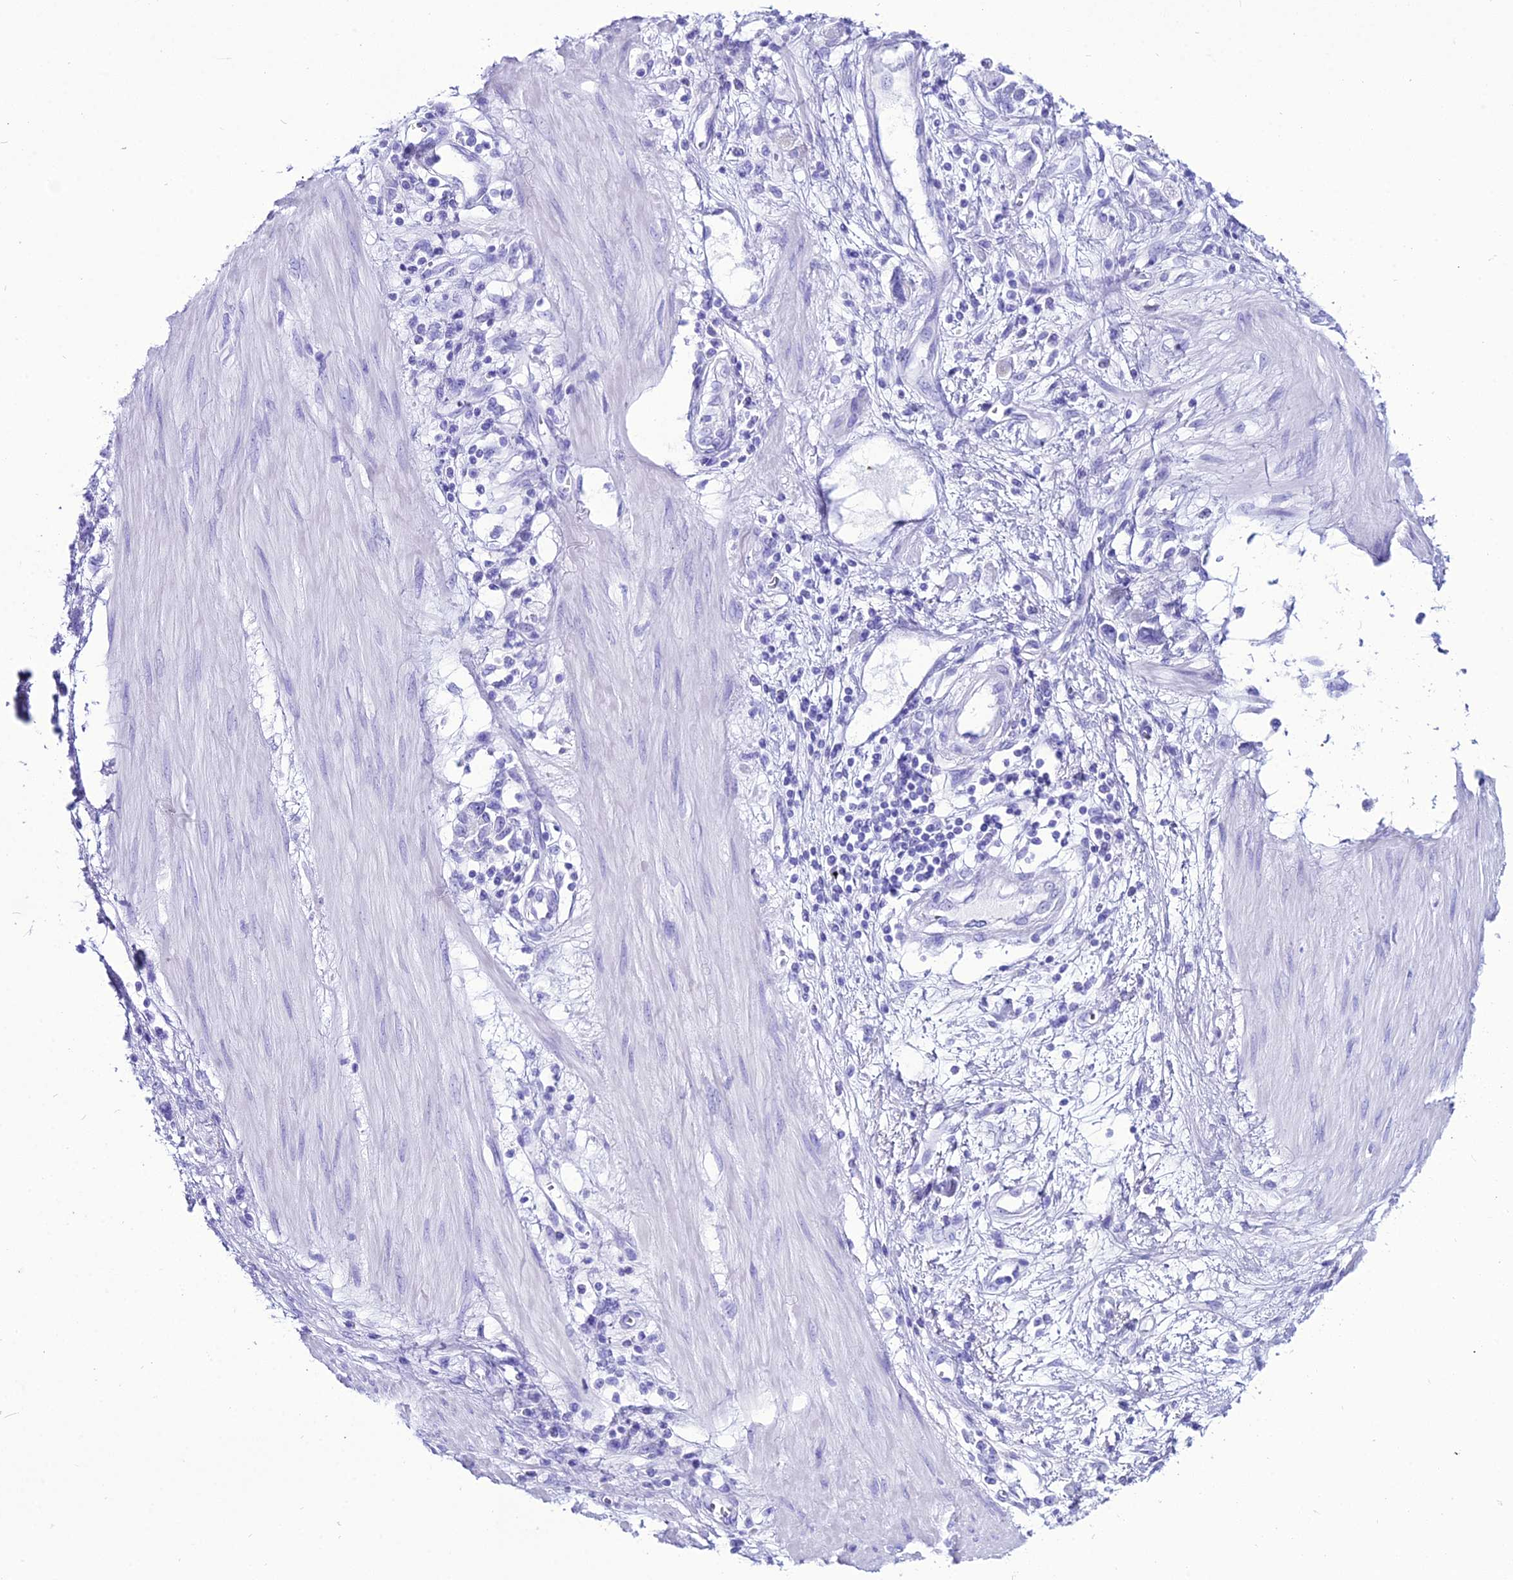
{"staining": {"intensity": "negative", "quantity": "none", "location": "none"}, "tissue": "stomach cancer", "cell_type": "Tumor cells", "image_type": "cancer", "snomed": [{"axis": "morphology", "description": "Adenocarcinoma, NOS"}, {"axis": "topography", "description": "Stomach"}], "caption": "Immunohistochemistry (IHC) of human stomach cancer (adenocarcinoma) exhibits no staining in tumor cells.", "gene": "PNMA5", "patient": {"sex": "female", "age": 76}}